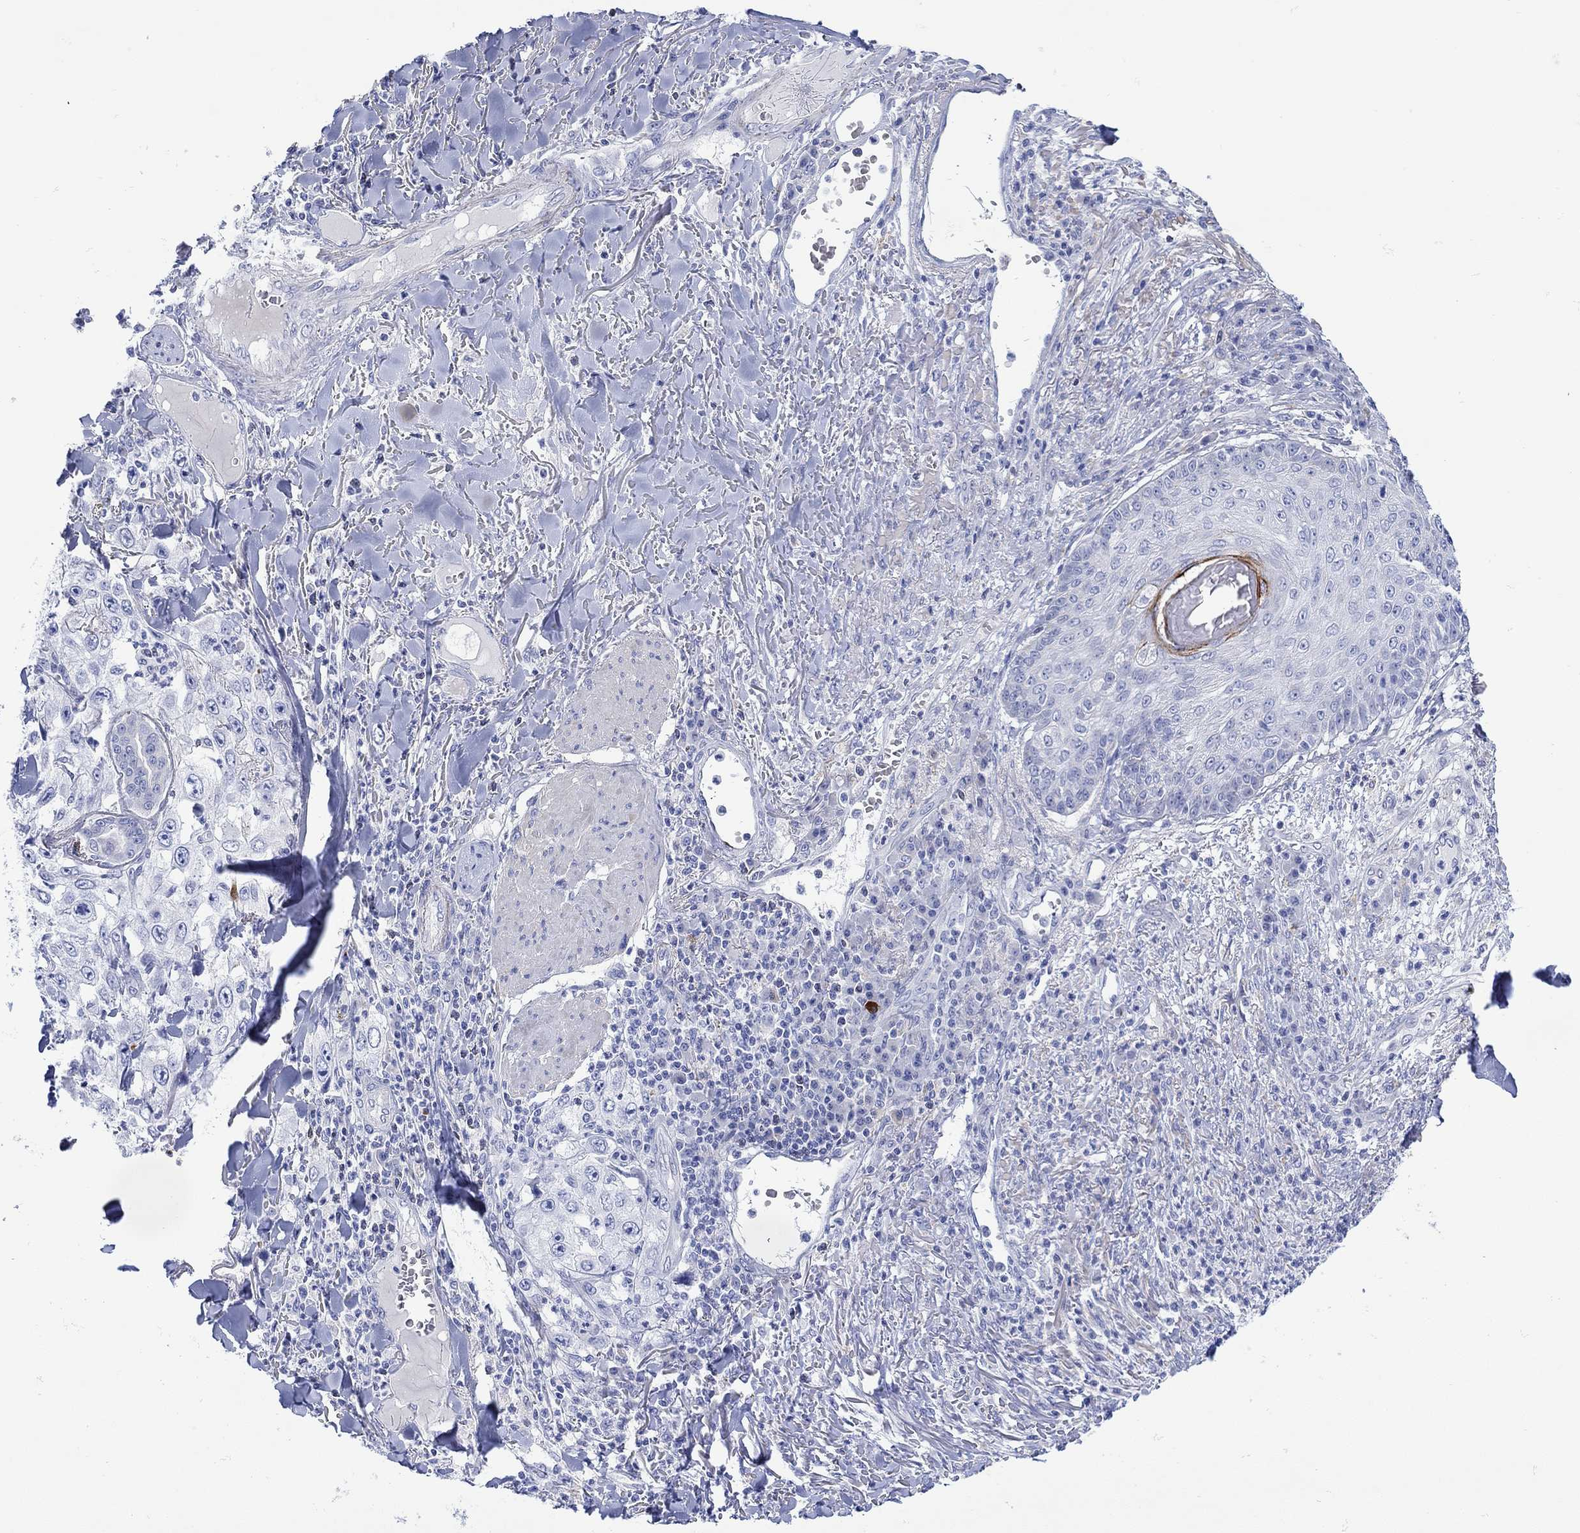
{"staining": {"intensity": "strong", "quantity": "<25%", "location": "cytoplasmic/membranous"}, "tissue": "skin cancer", "cell_type": "Tumor cells", "image_type": "cancer", "snomed": [{"axis": "morphology", "description": "Squamous cell carcinoma, NOS"}, {"axis": "topography", "description": "Skin"}], "caption": "This micrograph exhibits skin cancer (squamous cell carcinoma) stained with immunohistochemistry (IHC) to label a protein in brown. The cytoplasmic/membranous of tumor cells show strong positivity for the protein. Nuclei are counter-stained blue.", "gene": "ANKMY1", "patient": {"sex": "male", "age": 82}}